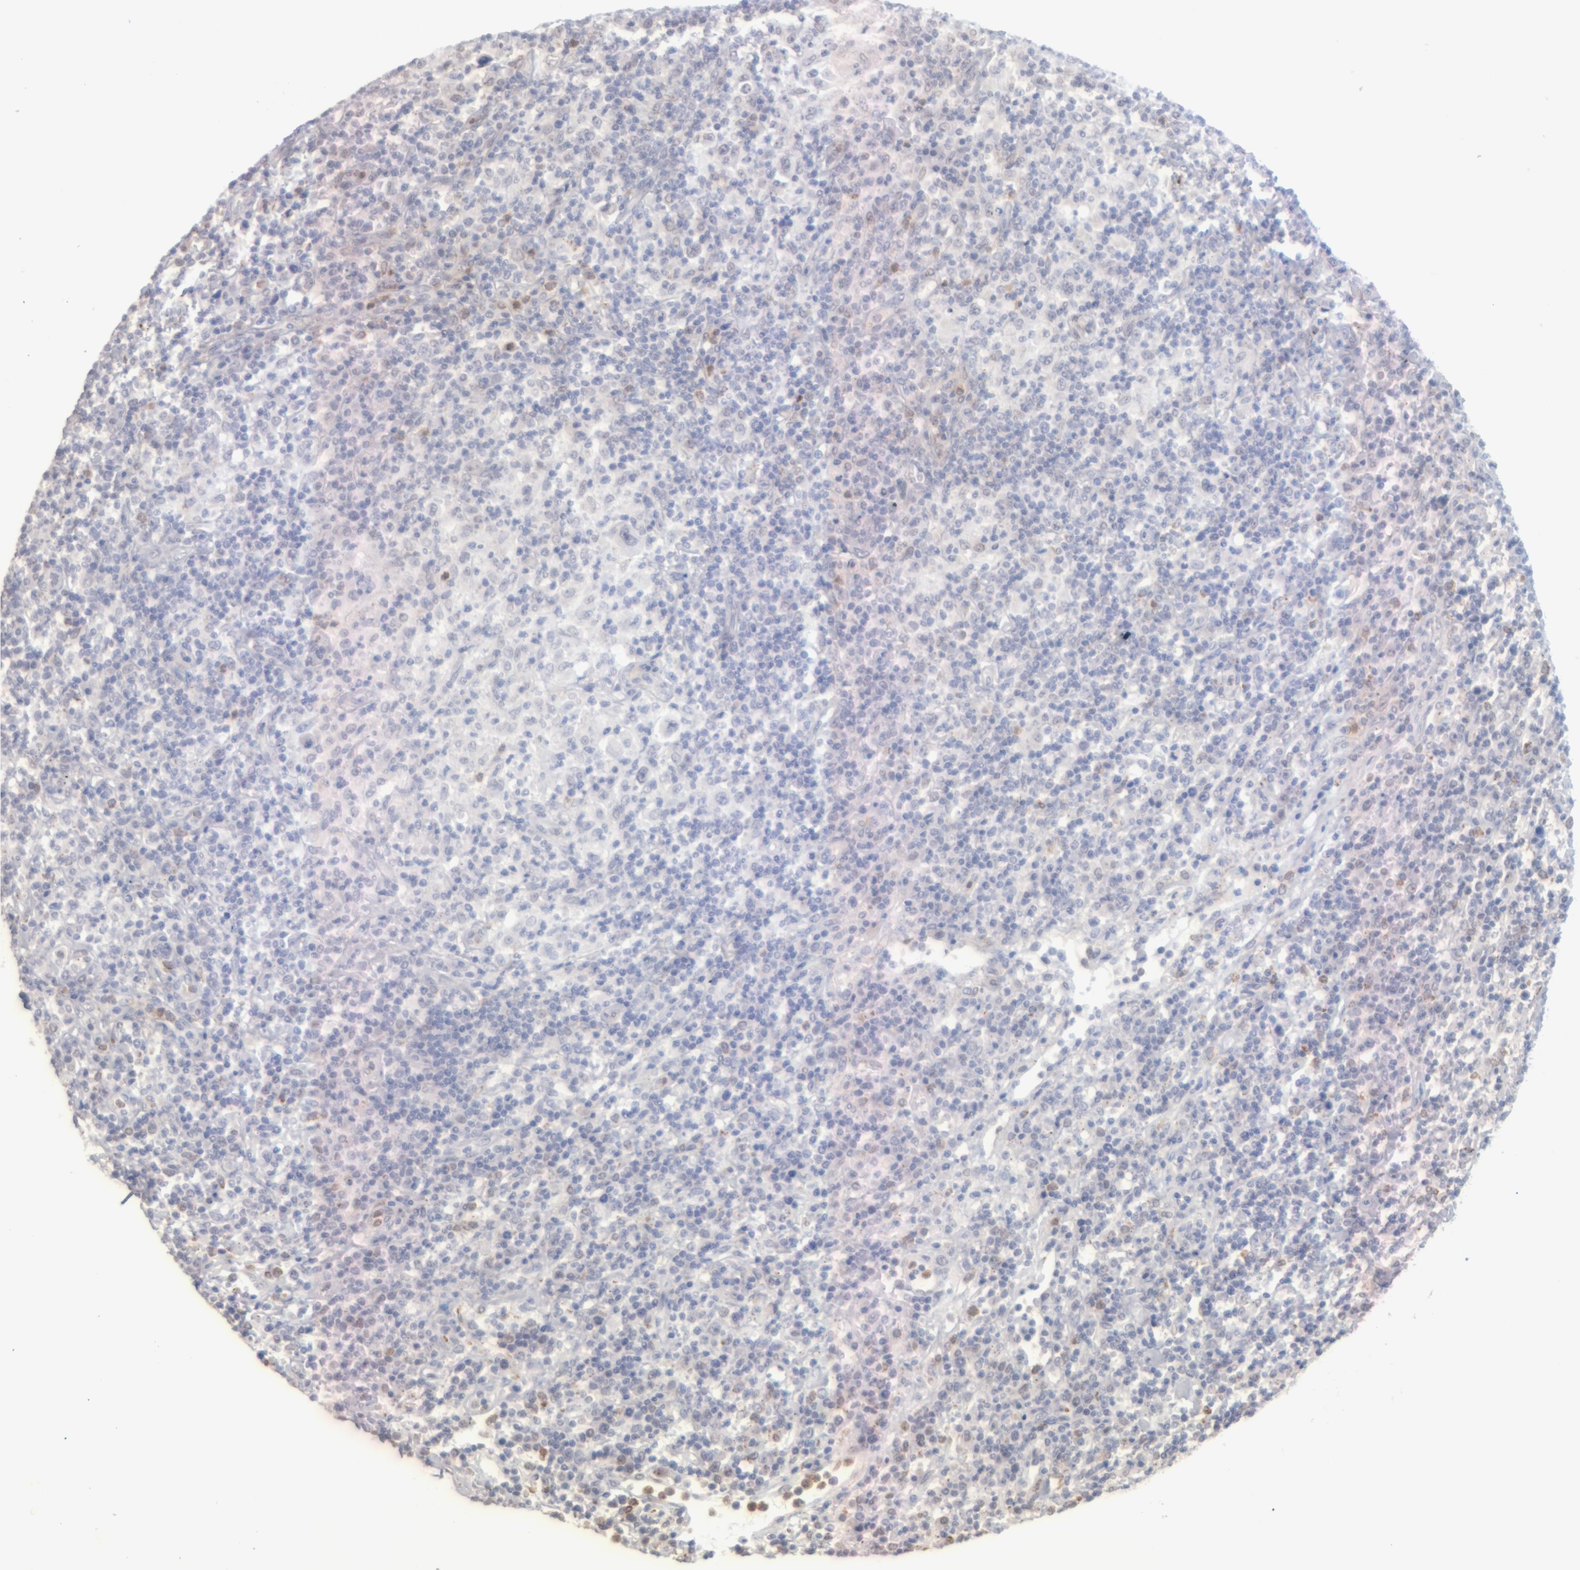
{"staining": {"intensity": "moderate", "quantity": "<25%", "location": "cytoplasmic/membranous"}, "tissue": "lymphoma", "cell_type": "Tumor cells", "image_type": "cancer", "snomed": [{"axis": "morphology", "description": "Hodgkin's disease, NOS"}, {"axis": "topography", "description": "Lymph node"}], "caption": "The photomicrograph shows immunohistochemical staining of Hodgkin's disease. There is moderate cytoplasmic/membranous expression is appreciated in about <25% of tumor cells.", "gene": "MGAM", "patient": {"sex": "male", "age": 65}}